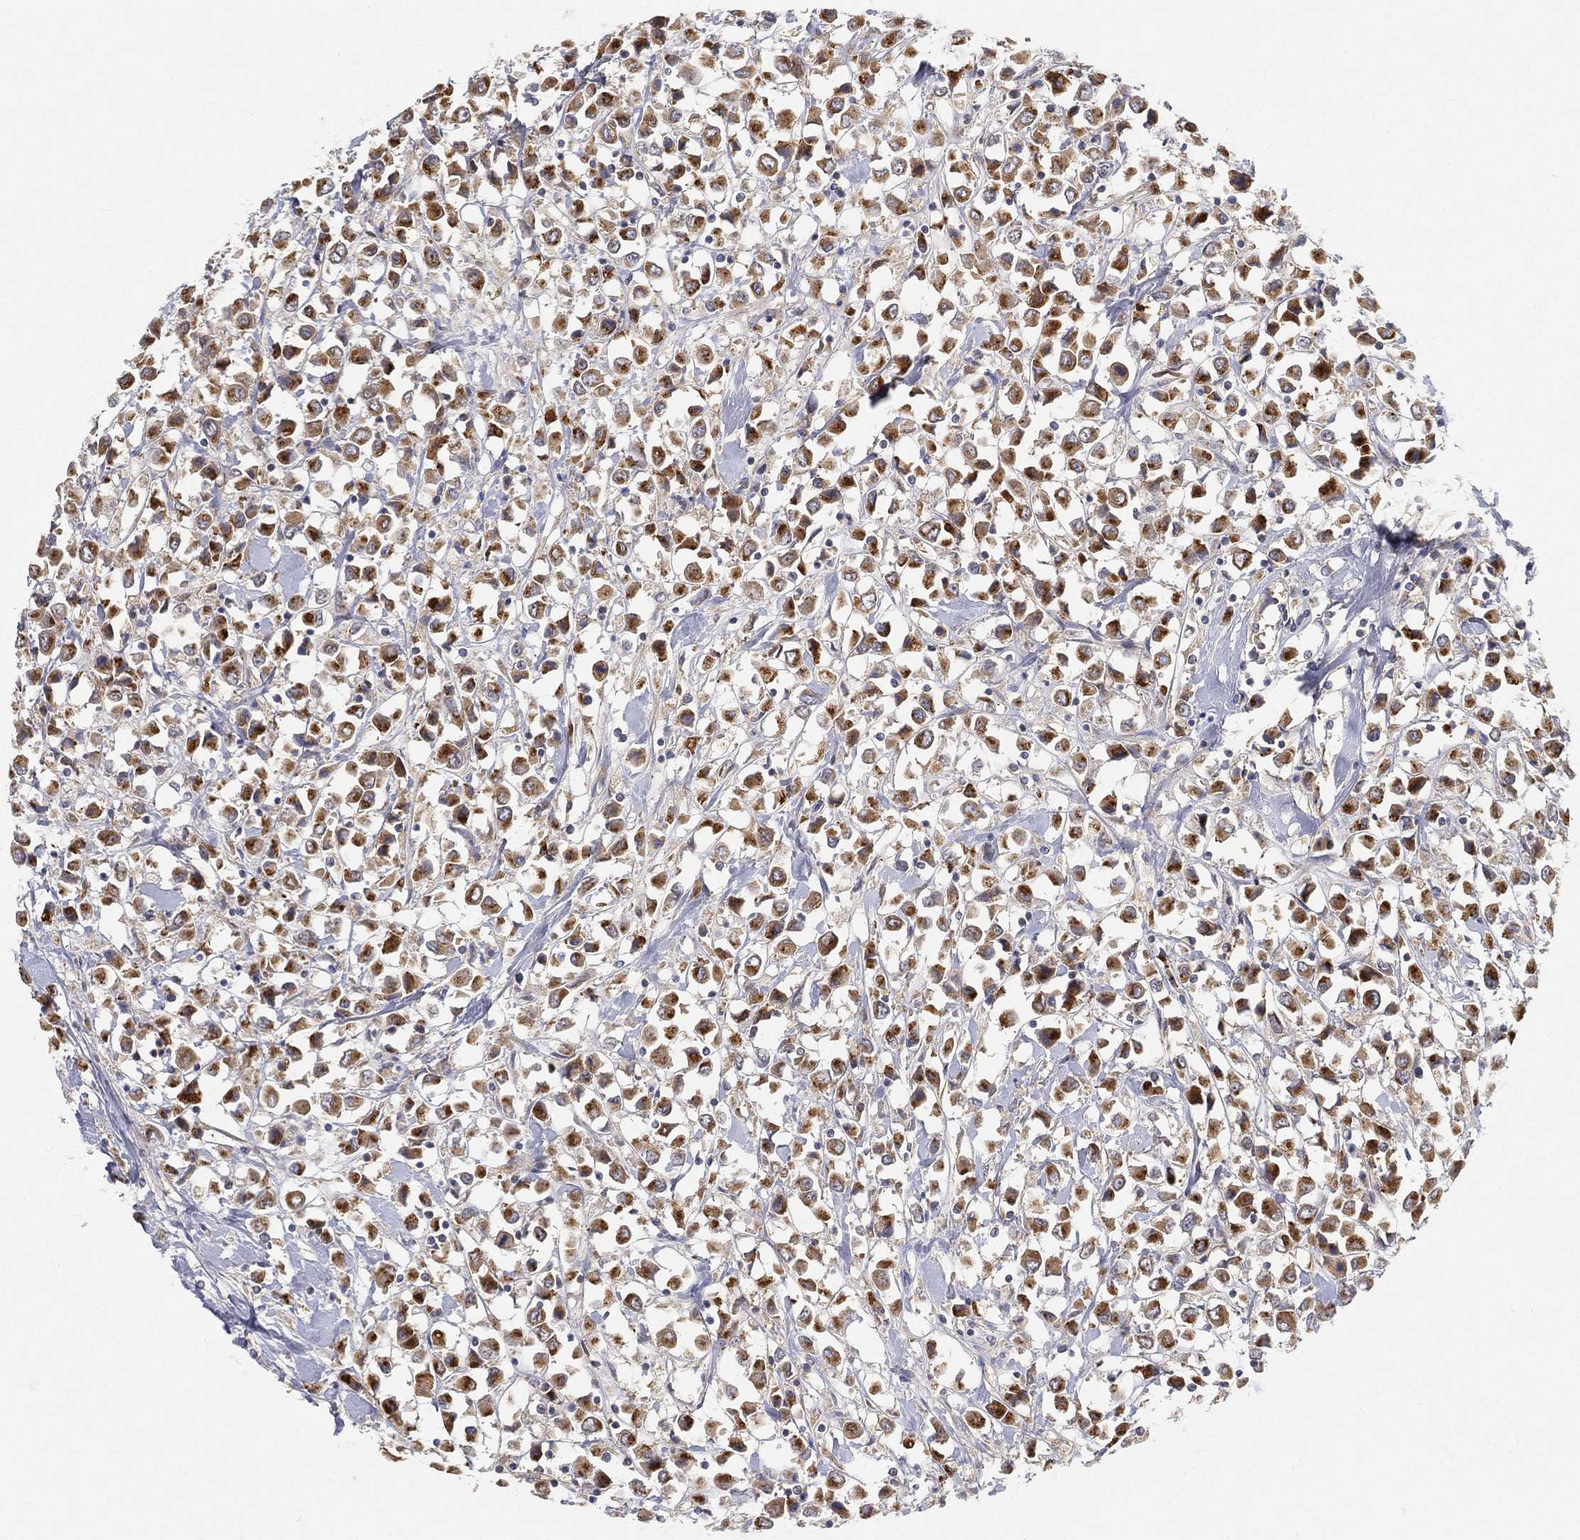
{"staining": {"intensity": "strong", "quantity": ">75%", "location": "cytoplasmic/membranous"}, "tissue": "breast cancer", "cell_type": "Tumor cells", "image_type": "cancer", "snomed": [{"axis": "morphology", "description": "Duct carcinoma"}, {"axis": "topography", "description": "Breast"}], "caption": "DAB immunohistochemical staining of breast cancer (invasive ductal carcinoma) reveals strong cytoplasmic/membranous protein staining in about >75% of tumor cells.", "gene": "CTSL", "patient": {"sex": "female", "age": 61}}